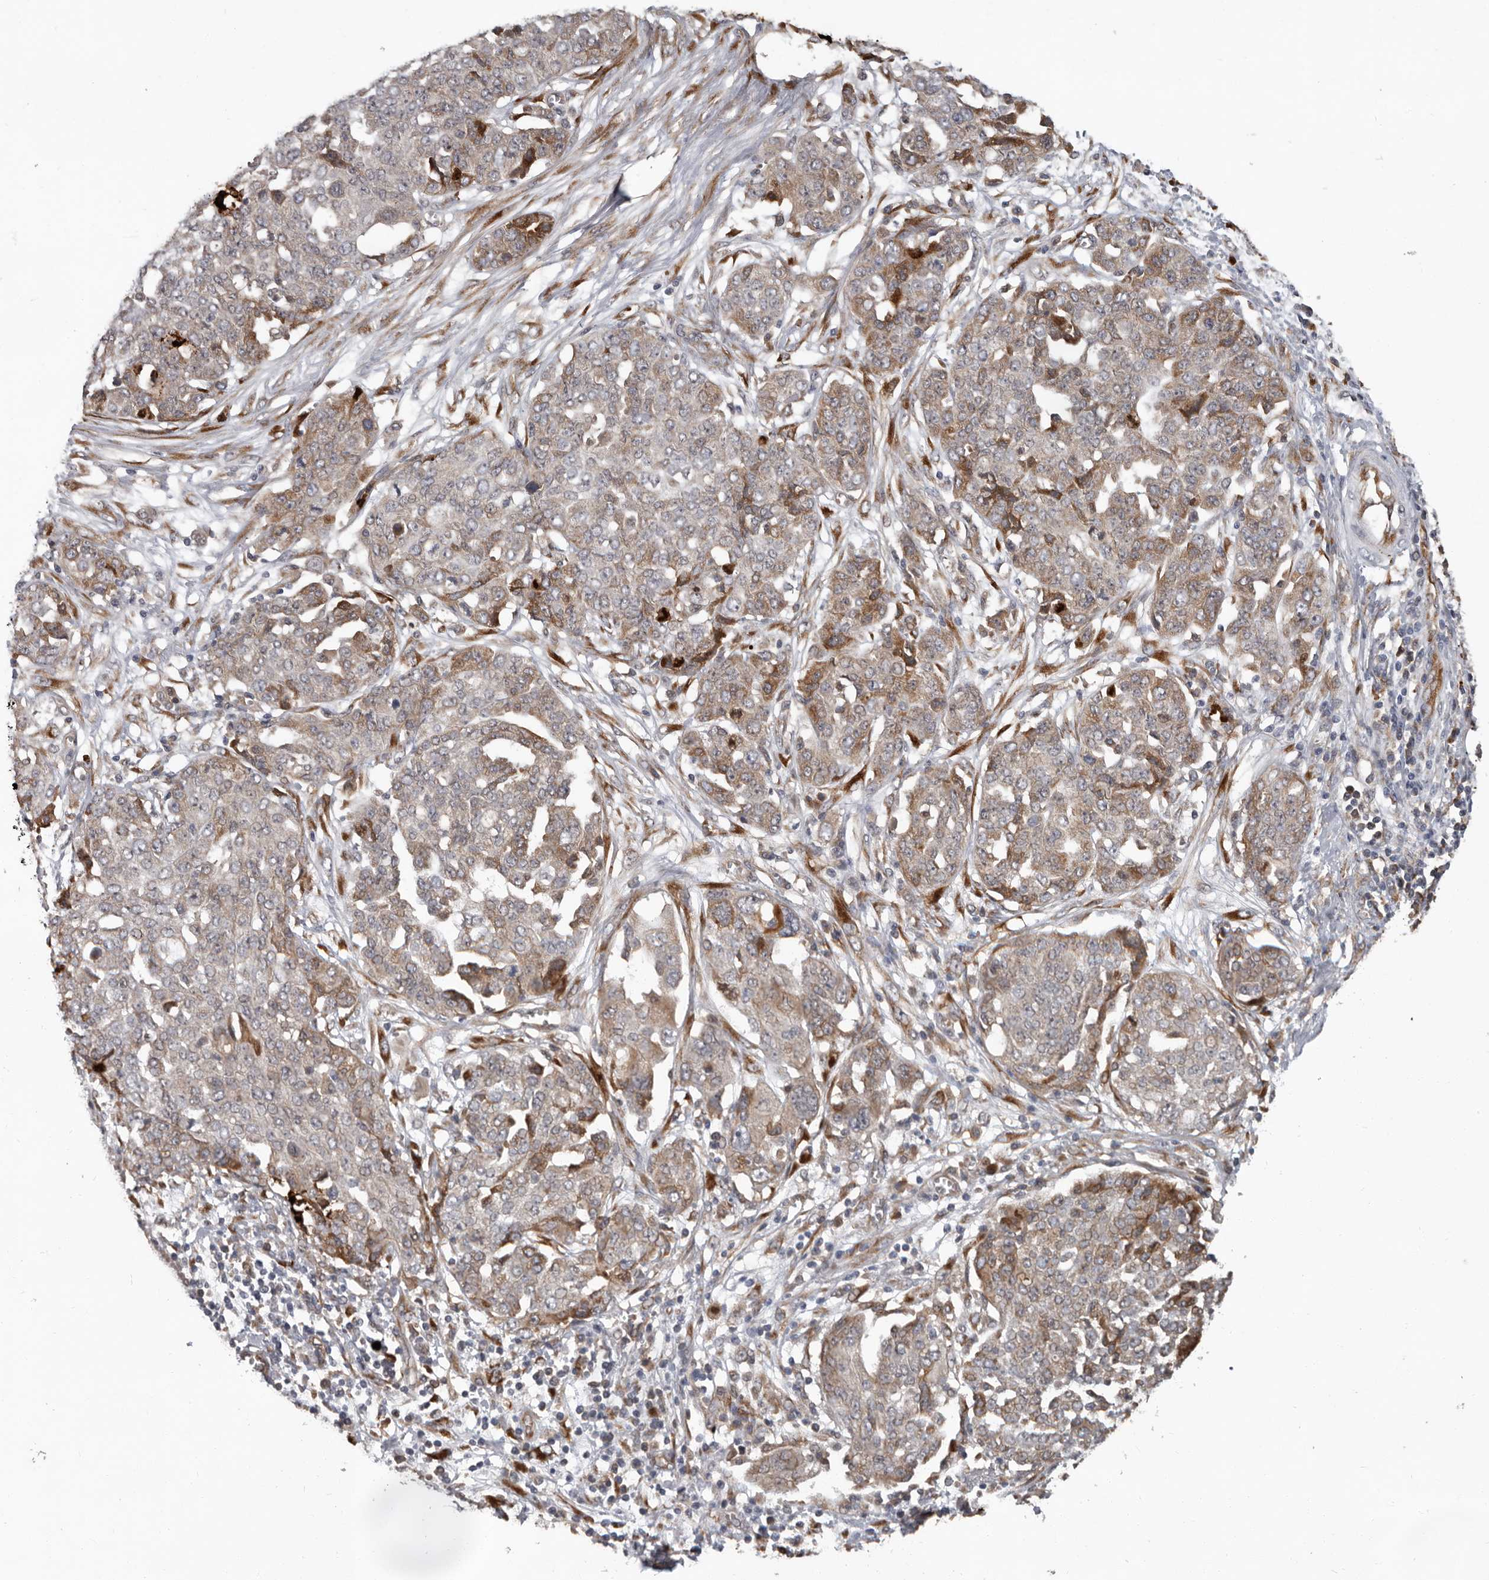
{"staining": {"intensity": "moderate", "quantity": "25%-75%", "location": "cytoplasmic/membranous"}, "tissue": "ovarian cancer", "cell_type": "Tumor cells", "image_type": "cancer", "snomed": [{"axis": "morphology", "description": "Cystadenocarcinoma, serous, NOS"}, {"axis": "topography", "description": "Soft tissue"}, {"axis": "topography", "description": "Ovary"}], "caption": "Protein expression analysis of serous cystadenocarcinoma (ovarian) exhibits moderate cytoplasmic/membranous positivity in about 25%-75% of tumor cells. Immunohistochemistry stains the protein of interest in brown and the nuclei are stained blue.", "gene": "MTF1", "patient": {"sex": "female", "age": 57}}